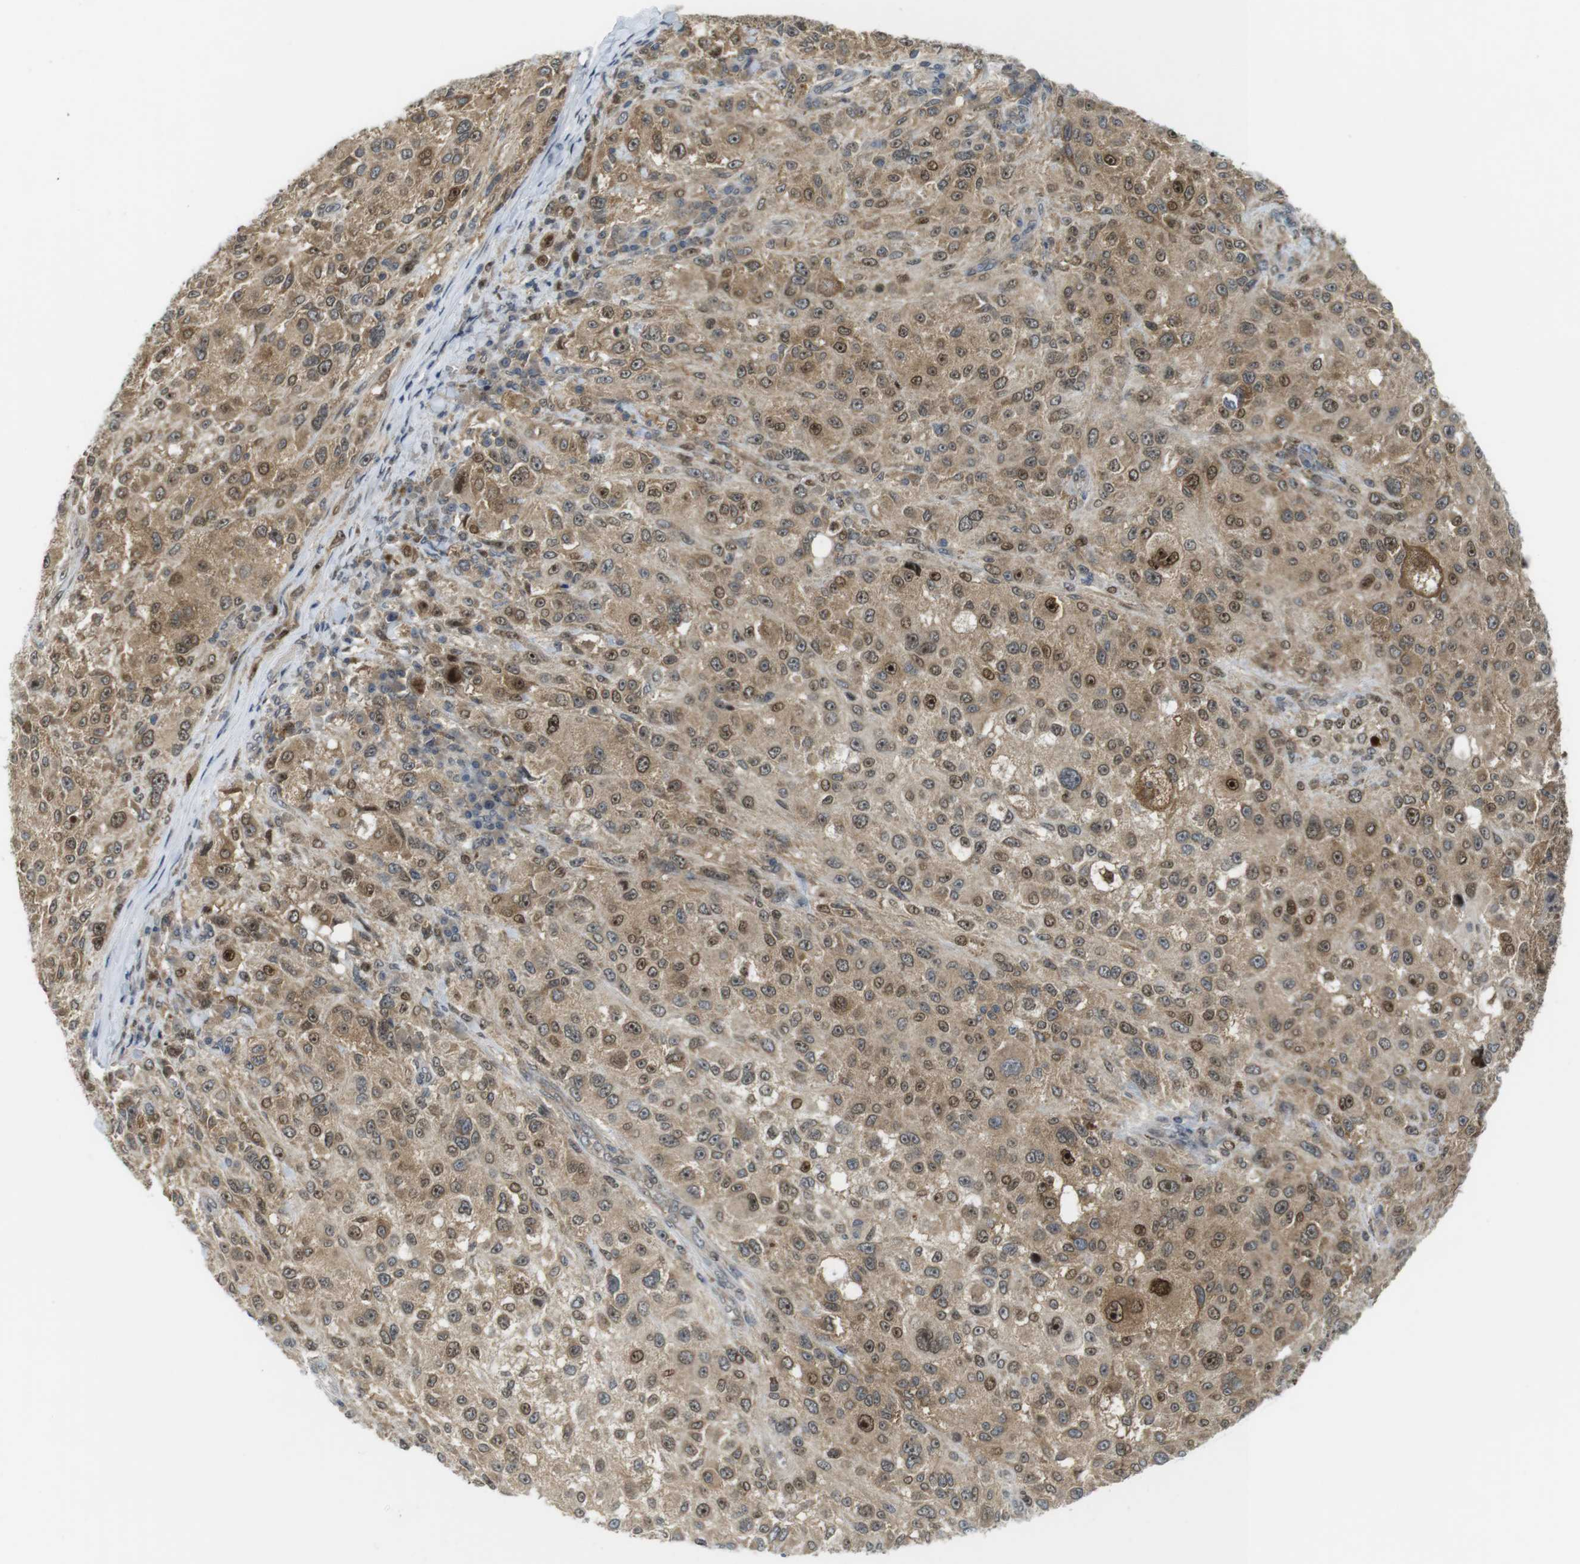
{"staining": {"intensity": "moderate", "quantity": ">75%", "location": "cytoplasmic/membranous,nuclear"}, "tissue": "melanoma", "cell_type": "Tumor cells", "image_type": "cancer", "snomed": [{"axis": "morphology", "description": "Necrosis, NOS"}, {"axis": "morphology", "description": "Malignant melanoma, NOS"}, {"axis": "topography", "description": "Skin"}], "caption": "Immunohistochemistry of human melanoma shows medium levels of moderate cytoplasmic/membranous and nuclear expression in approximately >75% of tumor cells. (brown staining indicates protein expression, while blue staining denotes nuclei).", "gene": "RCC1", "patient": {"sex": "female", "age": 87}}